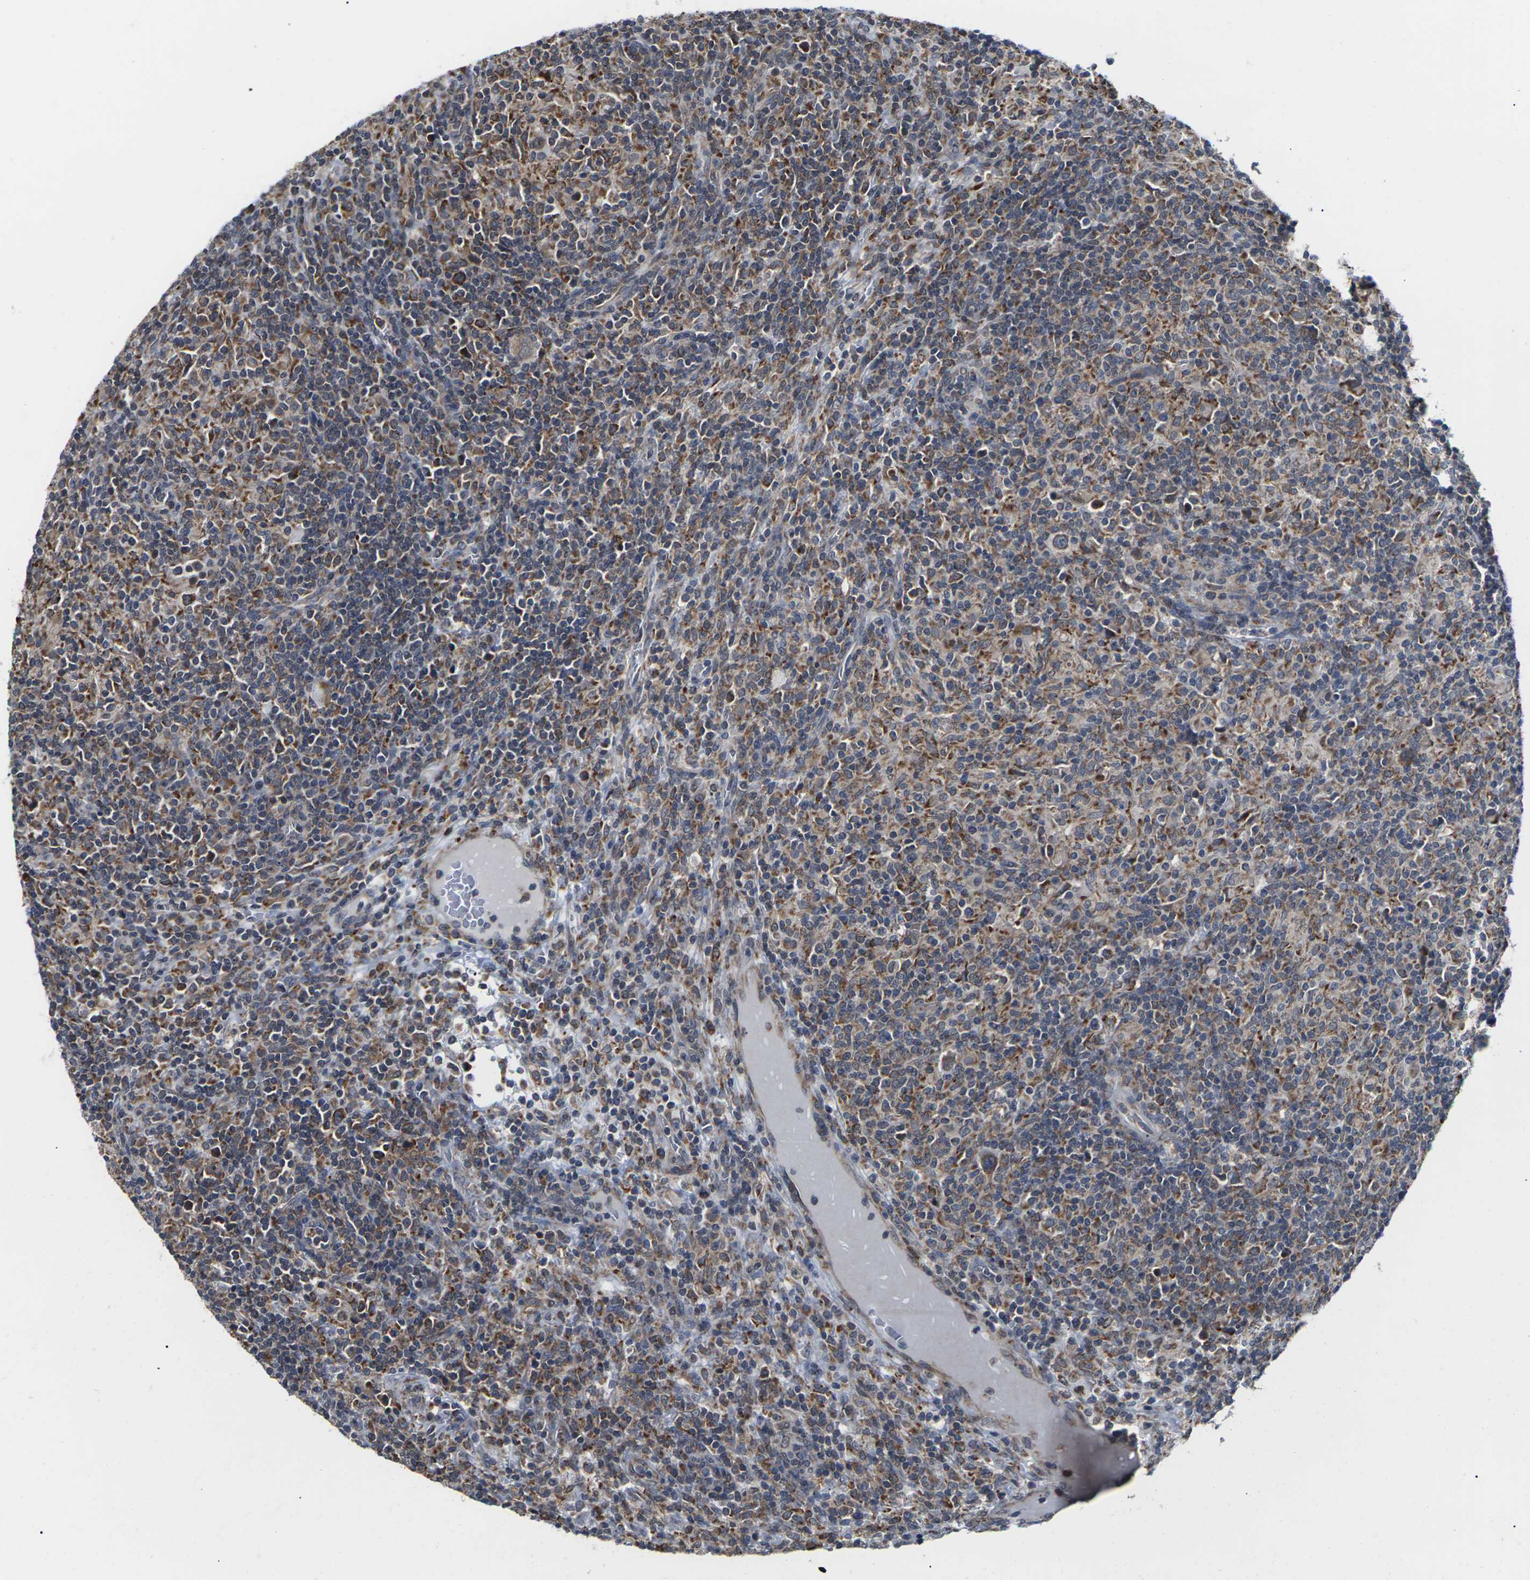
{"staining": {"intensity": "moderate", "quantity": ">75%", "location": "cytoplasmic/membranous"}, "tissue": "lymphoma", "cell_type": "Tumor cells", "image_type": "cancer", "snomed": [{"axis": "morphology", "description": "Hodgkin's disease, NOS"}, {"axis": "topography", "description": "Lymph node"}], "caption": "Brown immunohistochemical staining in human lymphoma shows moderate cytoplasmic/membranous expression in about >75% of tumor cells.", "gene": "PDZK1IP1", "patient": {"sex": "male", "age": 70}}